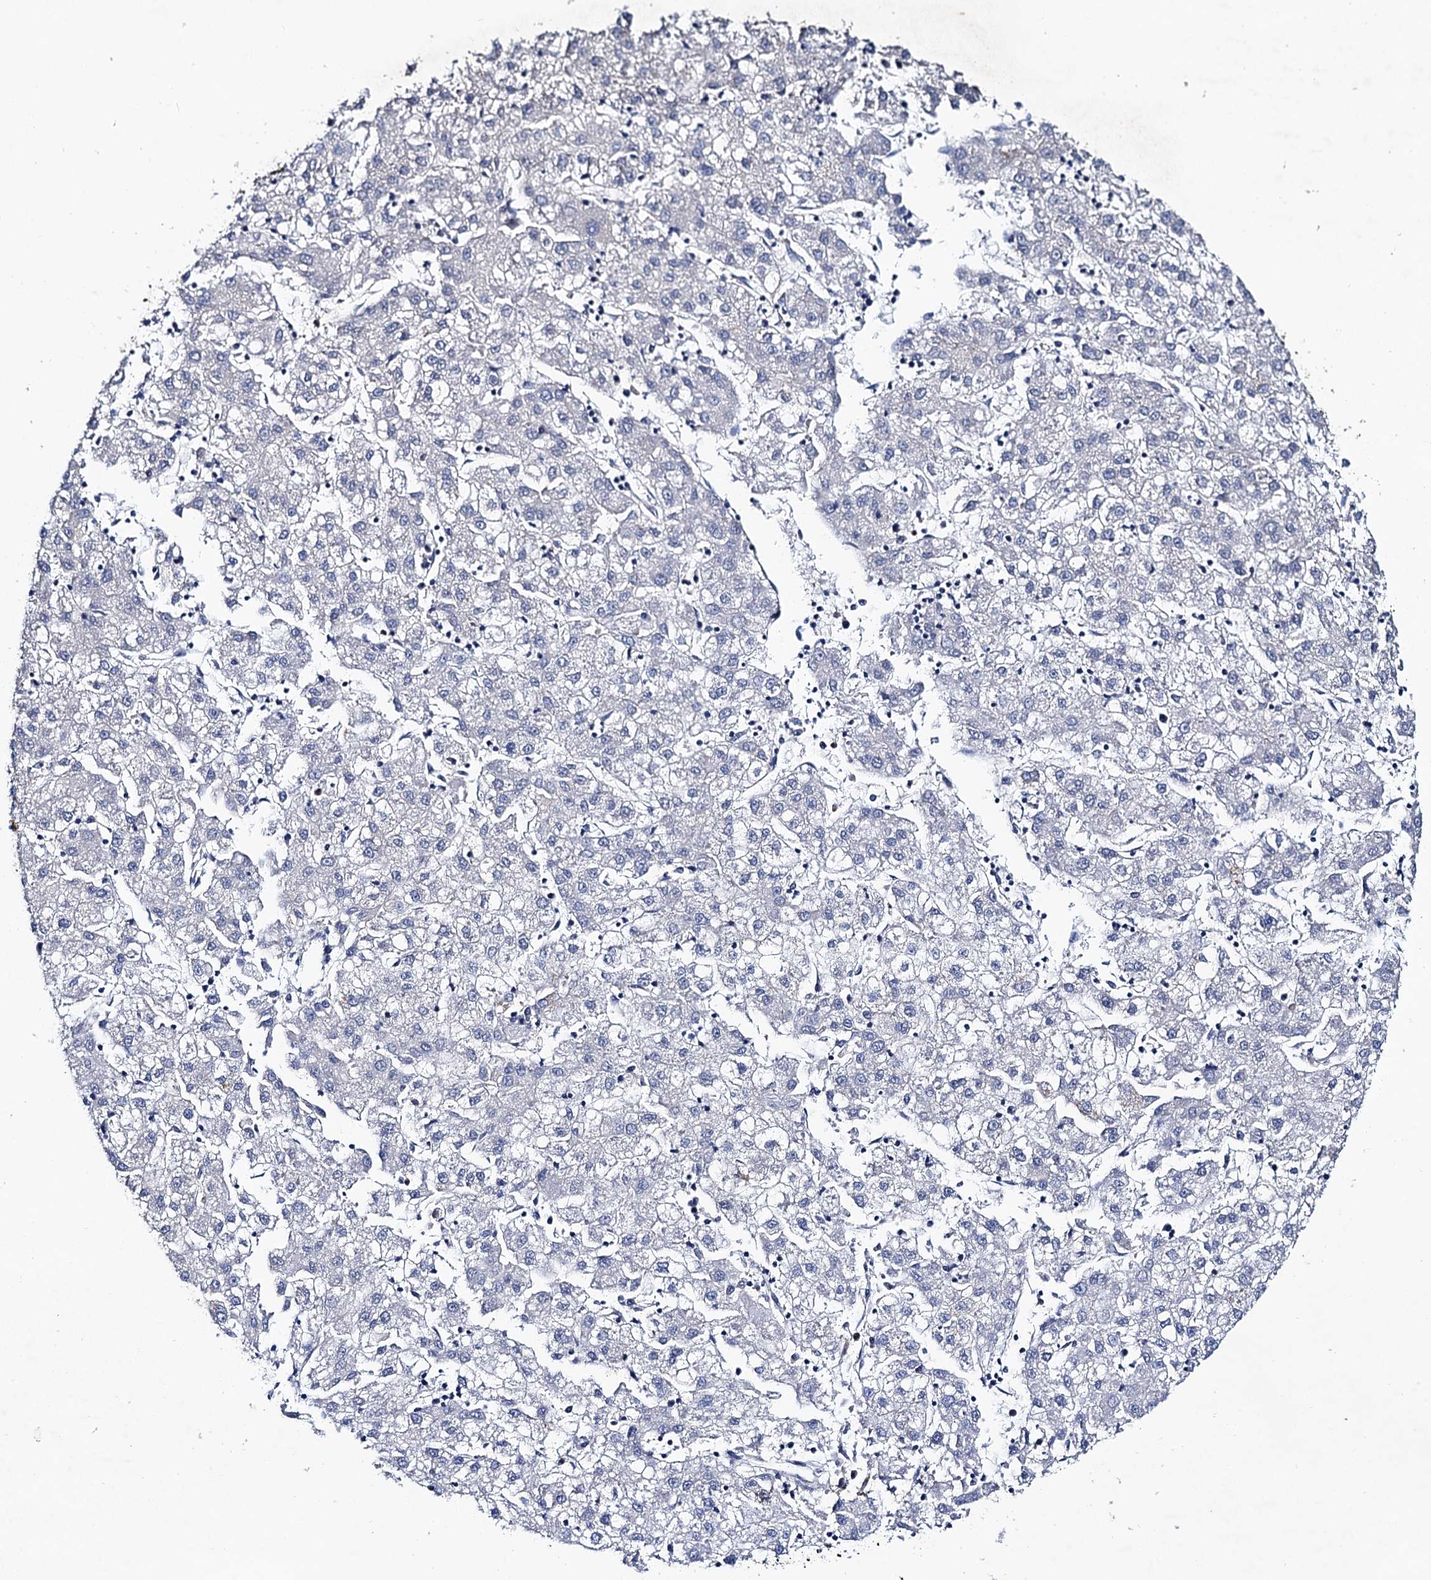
{"staining": {"intensity": "negative", "quantity": "none", "location": "none"}, "tissue": "liver cancer", "cell_type": "Tumor cells", "image_type": "cancer", "snomed": [{"axis": "morphology", "description": "Carcinoma, Hepatocellular, NOS"}, {"axis": "topography", "description": "Liver"}], "caption": "A micrograph of liver cancer (hepatocellular carcinoma) stained for a protein demonstrates no brown staining in tumor cells.", "gene": "TMEM39B", "patient": {"sex": "male", "age": 72}}